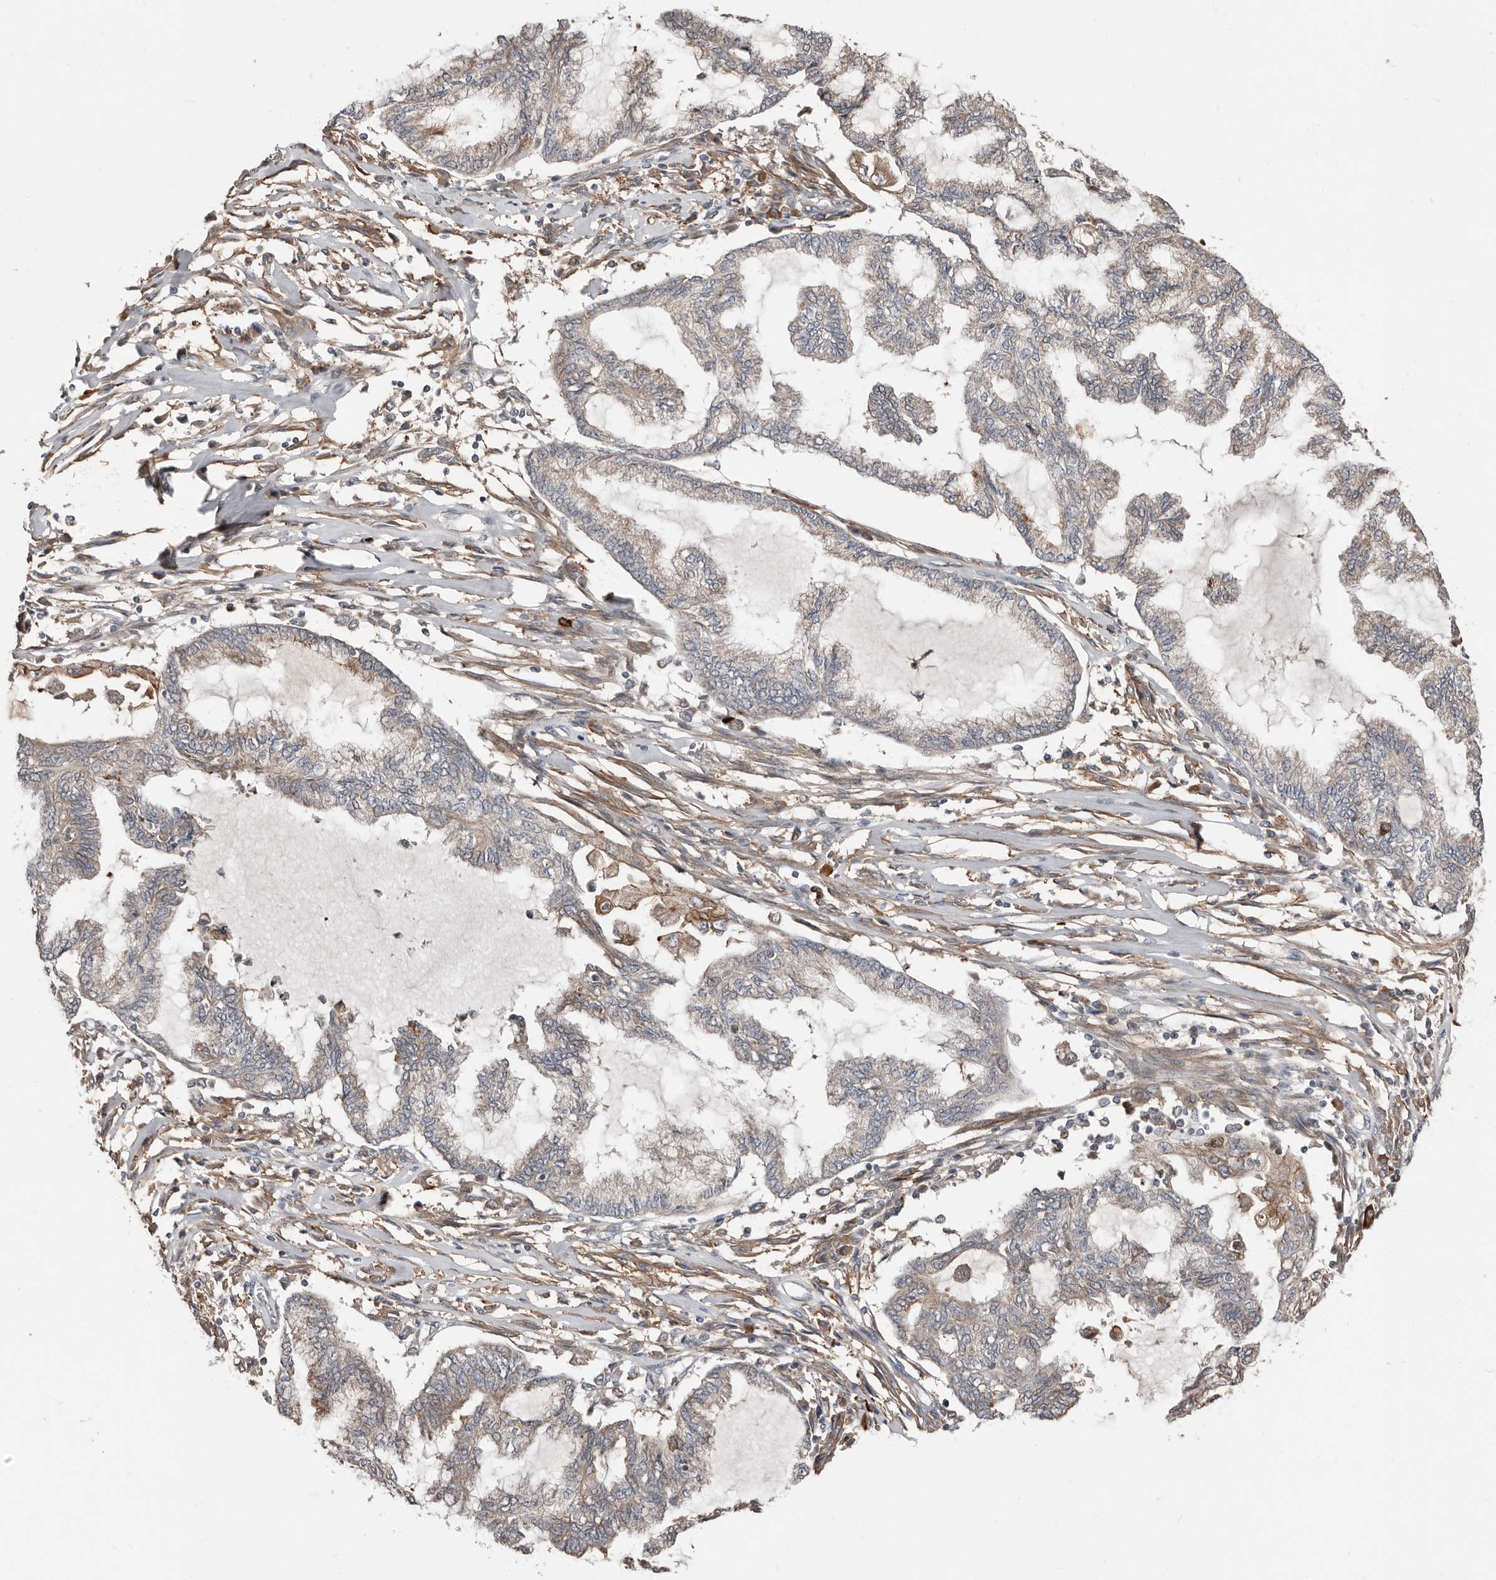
{"staining": {"intensity": "weak", "quantity": "<25%", "location": "cytoplasmic/membranous"}, "tissue": "endometrial cancer", "cell_type": "Tumor cells", "image_type": "cancer", "snomed": [{"axis": "morphology", "description": "Adenocarcinoma, NOS"}, {"axis": "topography", "description": "Endometrium"}], "caption": "Immunohistochemistry image of neoplastic tissue: human adenocarcinoma (endometrial) stained with DAB shows no significant protein expression in tumor cells.", "gene": "SMYD4", "patient": {"sex": "female", "age": 86}}